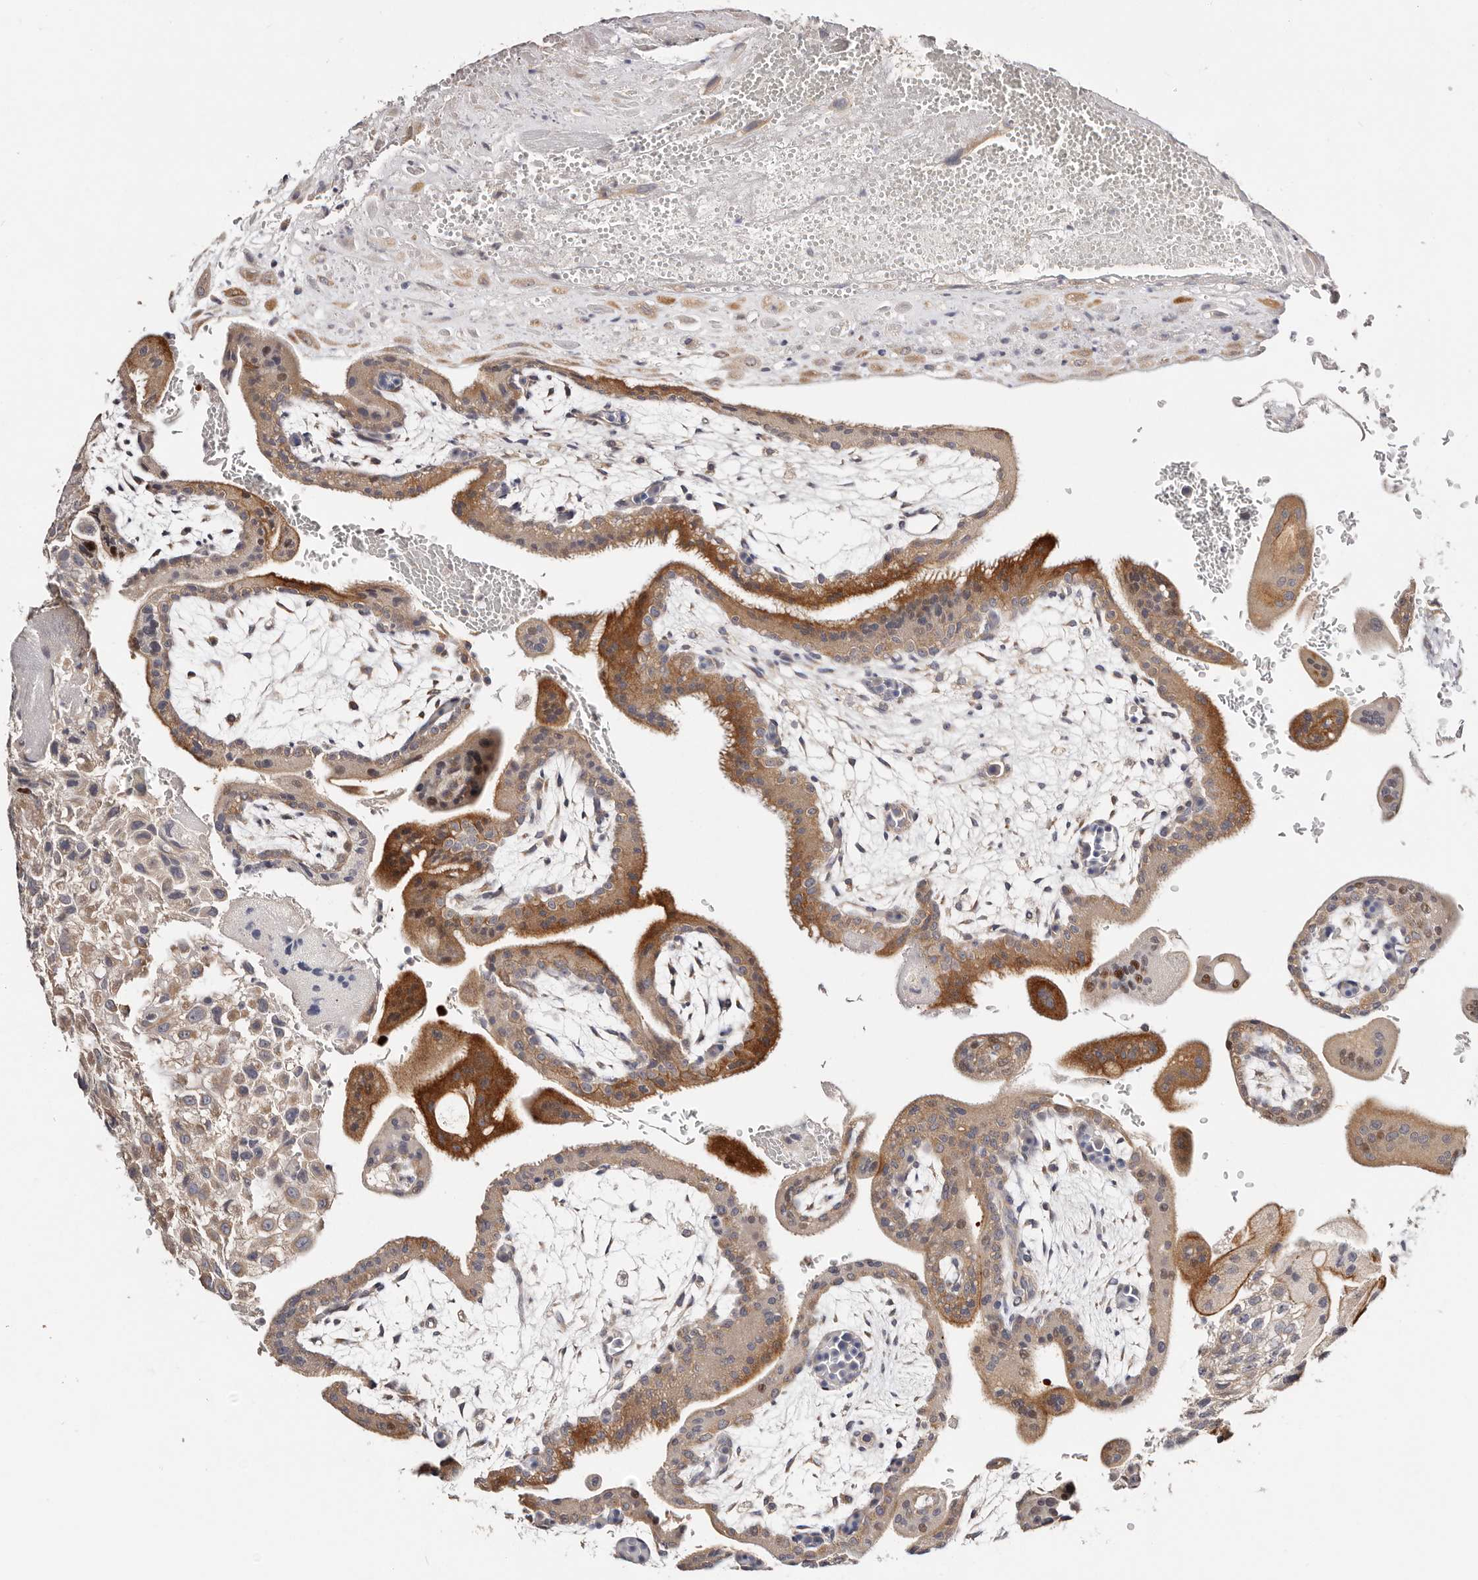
{"staining": {"intensity": "moderate", "quantity": ">75%", "location": "cytoplasmic/membranous"}, "tissue": "placenta", "cell_type": "Decidual cells", "image_type": "normal", "snomed": [{"axis": "morphology", "description": "Normal tissue, NOS"}, {"axis": "topography", "description": "Placenta"}], "caption": "Immunohistochemical staining of normal placenta exhibits medium levels of moderate cytoplasmic/membranous staining in approximately >75% of decidual cells. (Brightfield microscopy of DAB IHC at high magnification).", "gene": "VIPAS39", "patient": {"sex": "female", "age": 35}}